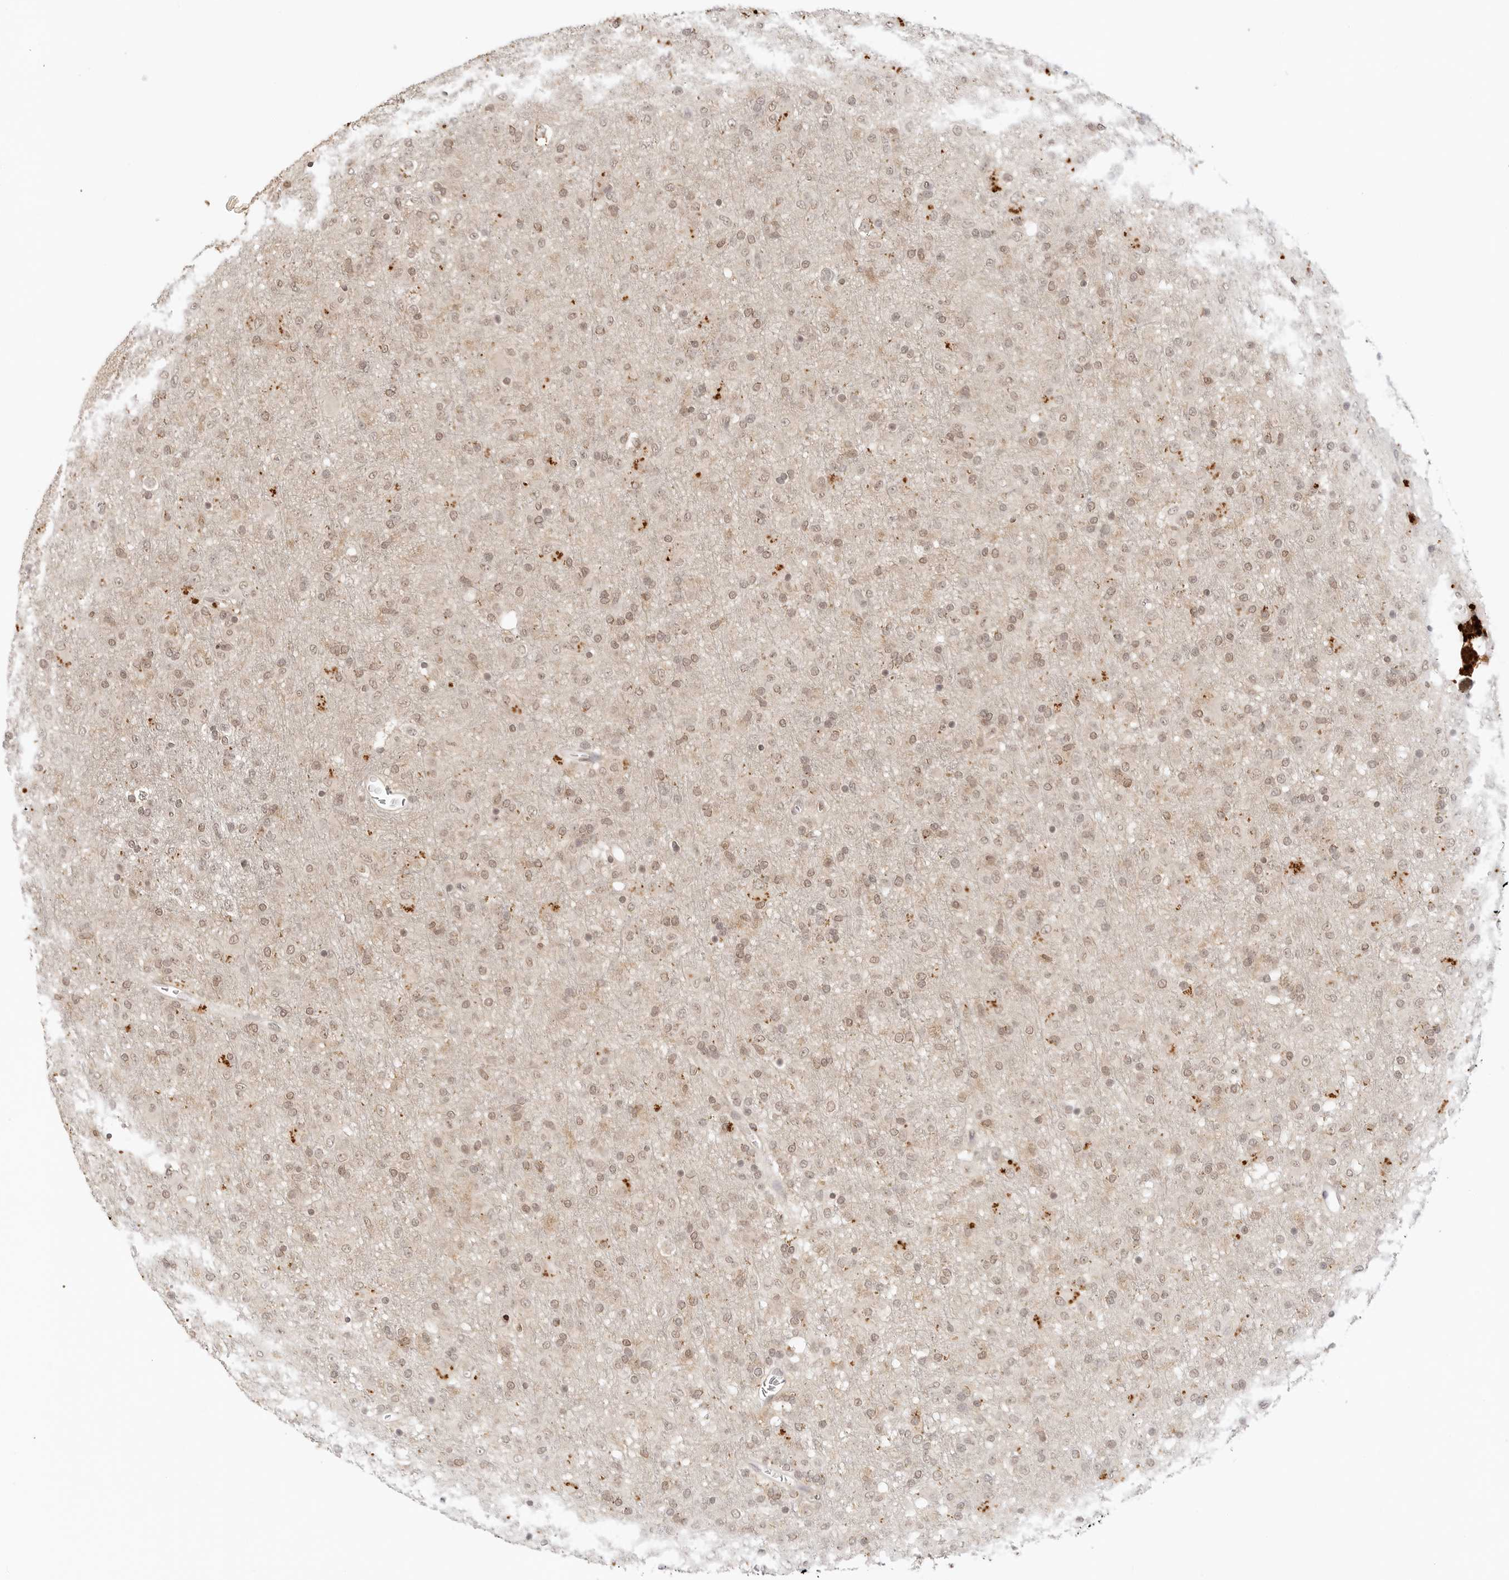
{"staining": {"intensity": "weak", "quantity": ">75%", "location": "cytoplasmic/membranous,nuclear"}, "tissue": "glioma", "cell_type": "Tumor cells", "image_type": "cancer", "snomed": [{"axis": "morphology", "description": "Glioma, malignant, Low grade"}, {"axis": "topography", "description": "Brain"}], "caption": "This is a histology image of immunohistochemistry staining of glioma, which shows weak staining in the cytoplasmic/membranous and nuclear of tumor cells.", "gene": "EPHA1", "patient": {"sex": "male", "age": 65}}